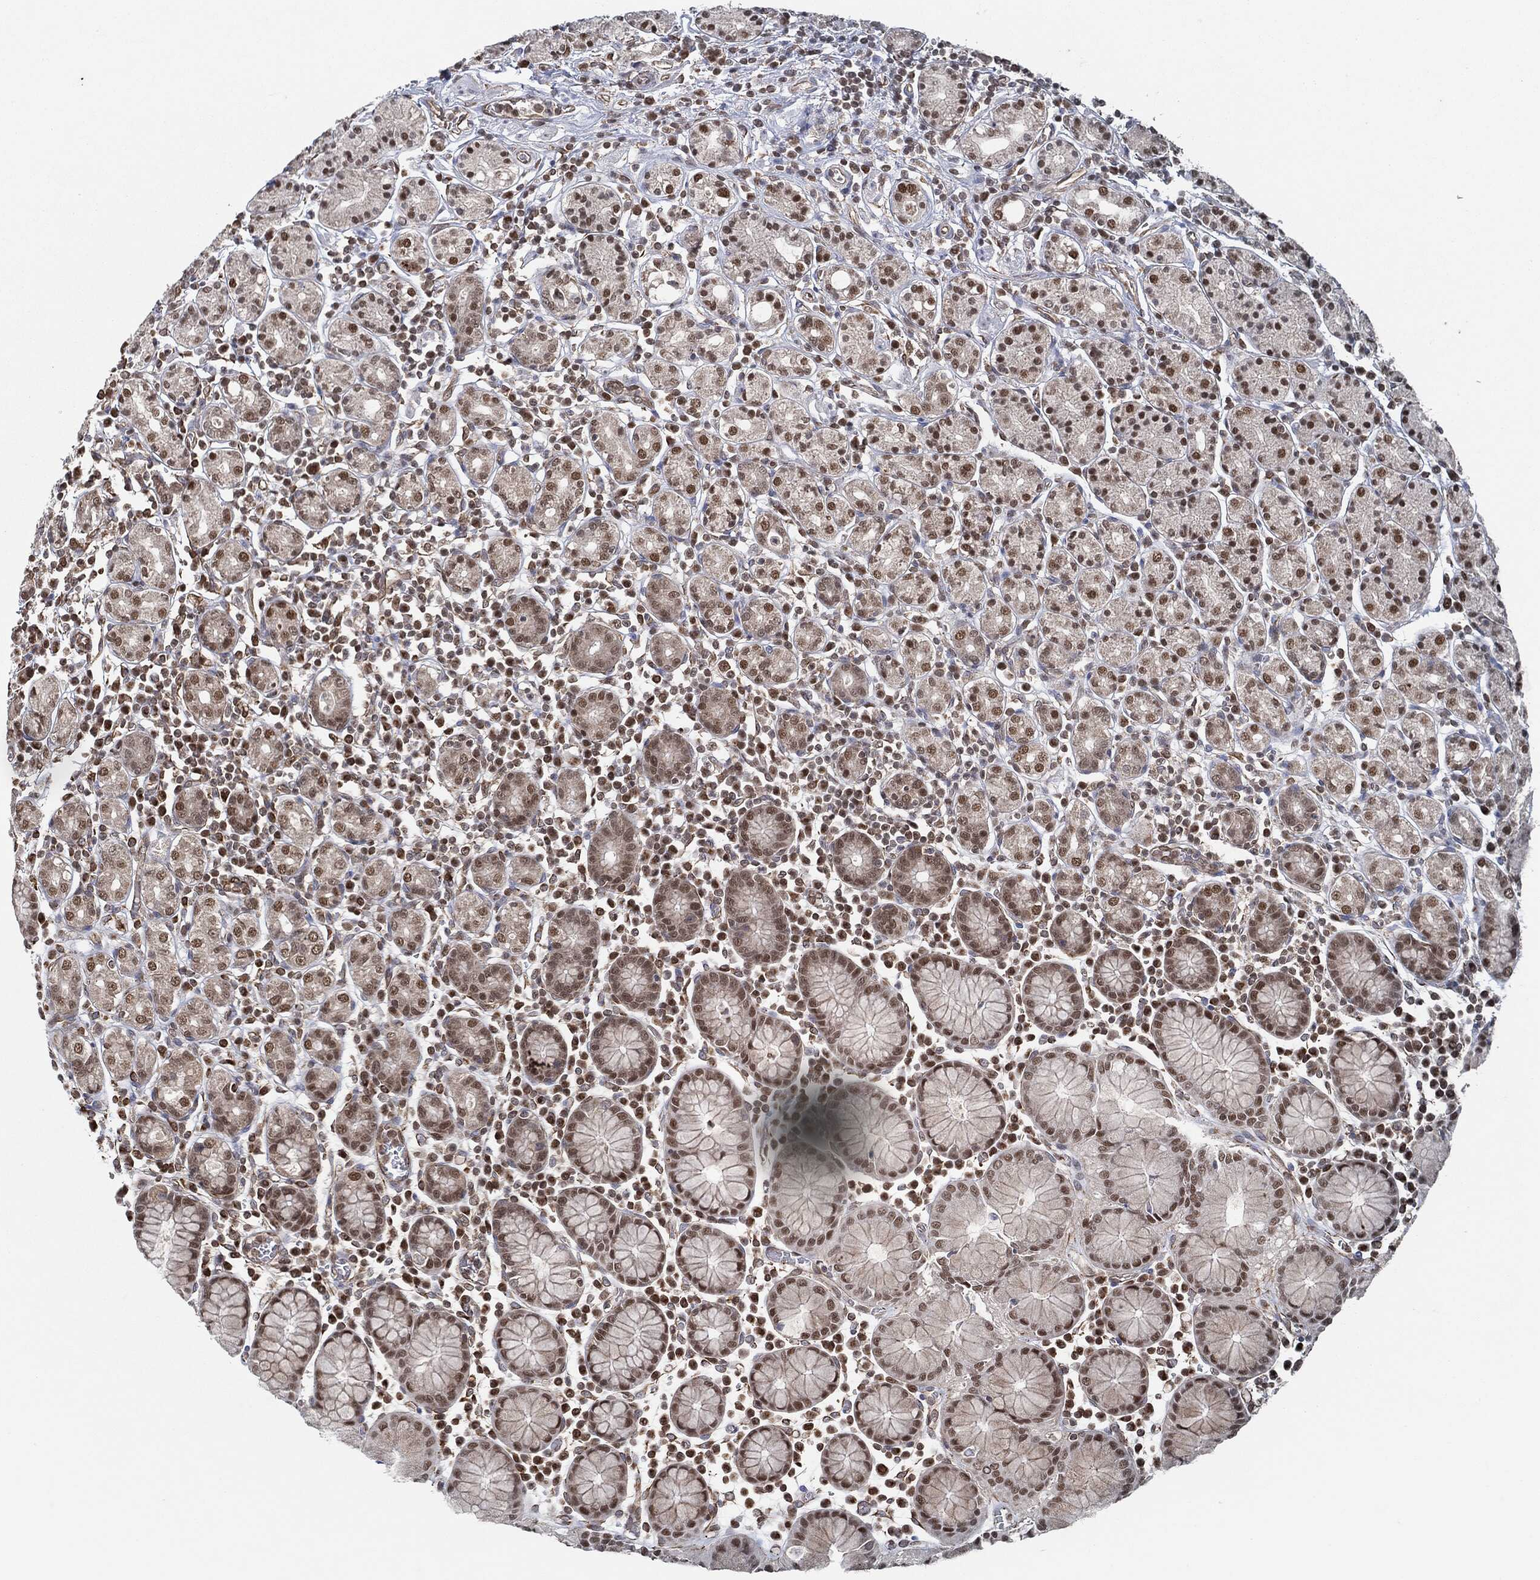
{"staining": {"intensity": "strong", "quantity": "<25%", "location": "nuclear"}, "tissue": "stomach", "cell_type": "Glandular cells", "image_type": "normal", "snomed": [{"axis": "morphology", "description": "Normal tissue, NOS"}, {"axis": "topography", "description": "Stomach, upper"}, {"axis": "topography", "description": "Stomach"}], "caption": "IHC of benign stomach demonstrates medium levels of strong nuclear staining in approximately <25% of glandular cells. (Brightfield microscopy of DAB IHC at high magnification).", "gene": "TP53RK", "patient": {"sex": "male", "age": 62}}